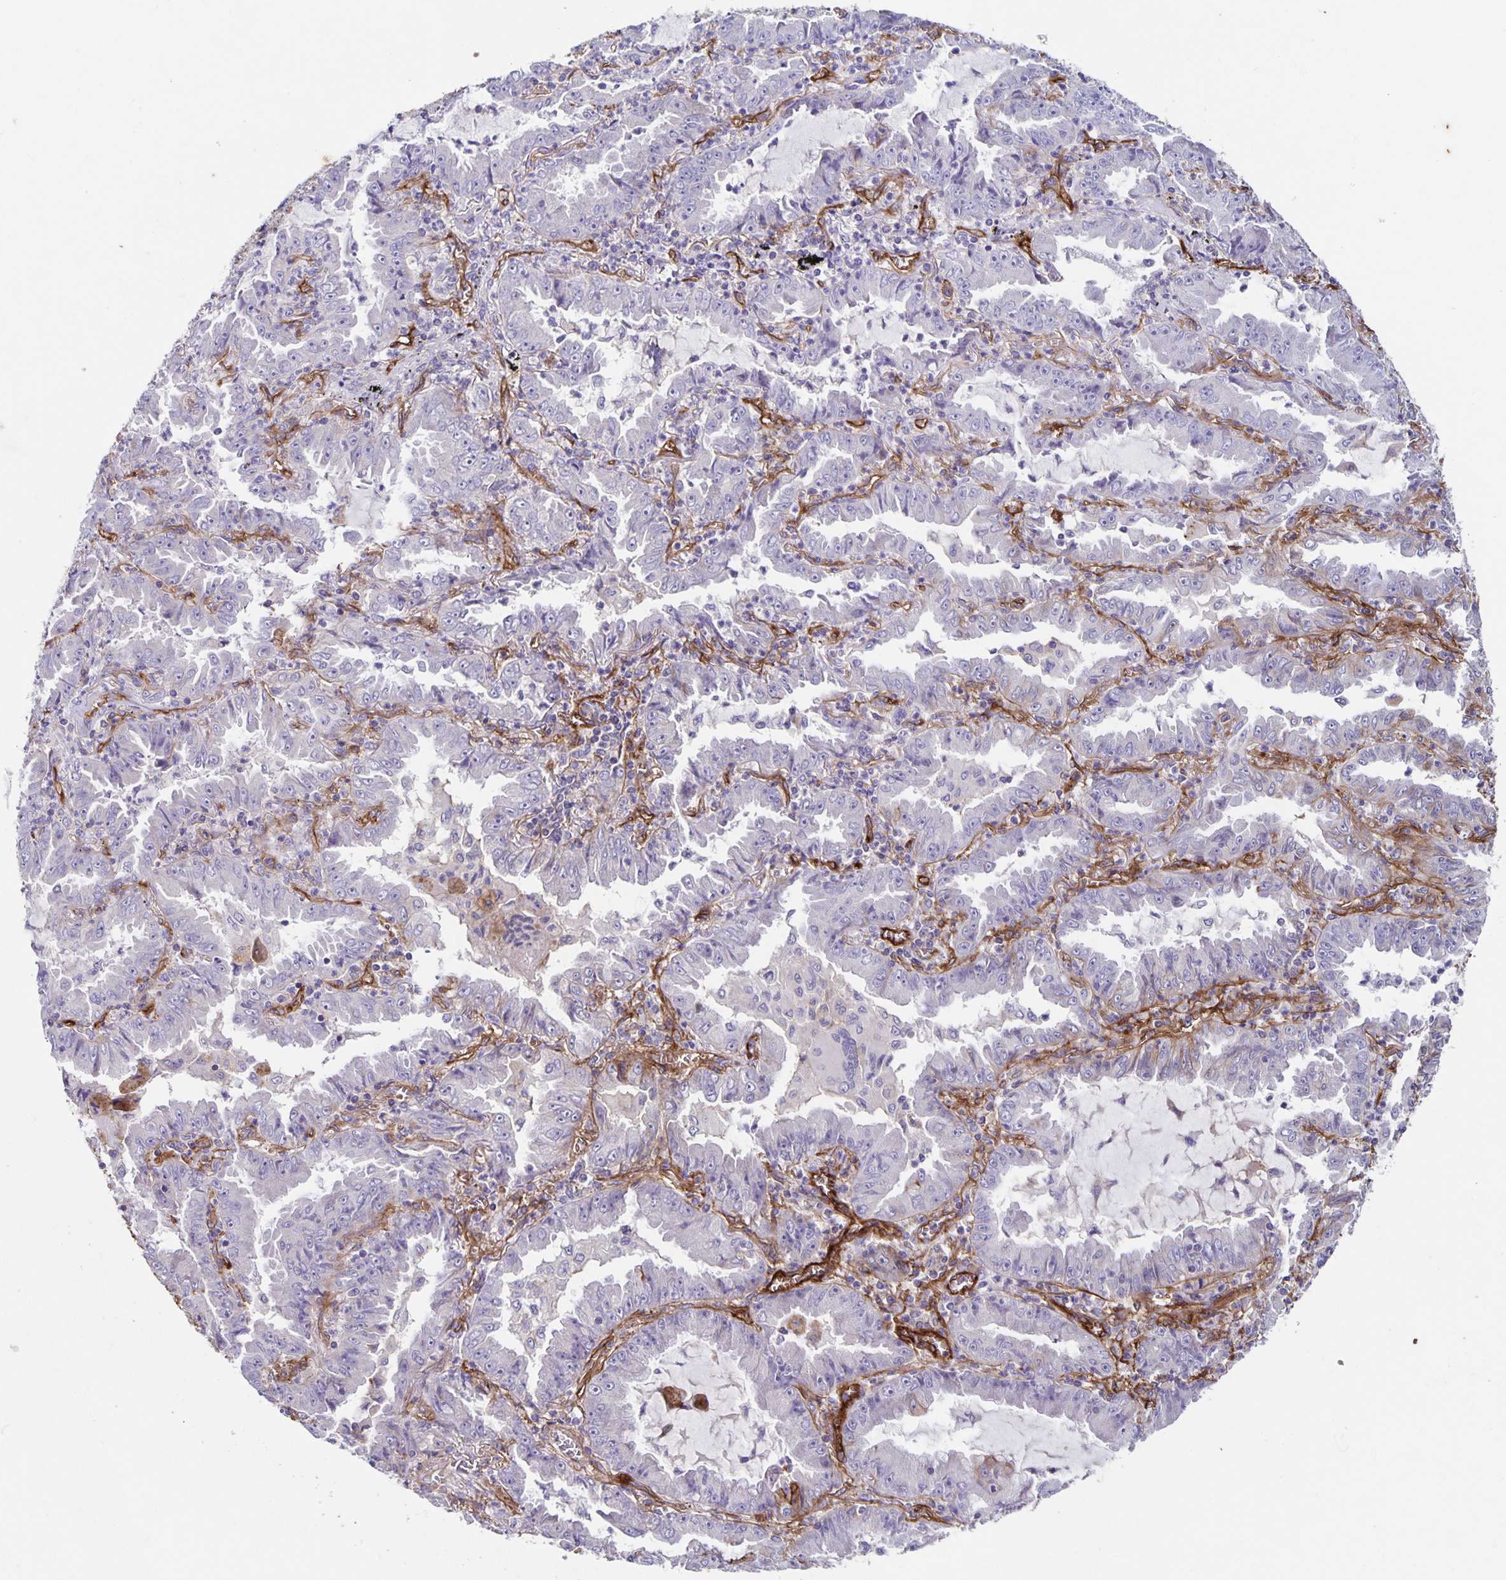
{"staining": {"intensity": "negative", "quantity": "none", "location": "none"}, "tissue": "lung cancer", "cell_type": "Tumor cells", "image_type": "cancer", "snomed": [{"axis": "morphology", "description": "Adenocarcinoma, NOS"}, {"axis": "topography", "description": "Lung"}], "caption": "DAB immunohistochemical staining of adenocarcinoma (lung) reveals no significant positivity in tumor cells. (DAB IHC with hematoxylin counter stain).", "gene": "ITGA2", "patient": {"sex": "female", "age": 52}}